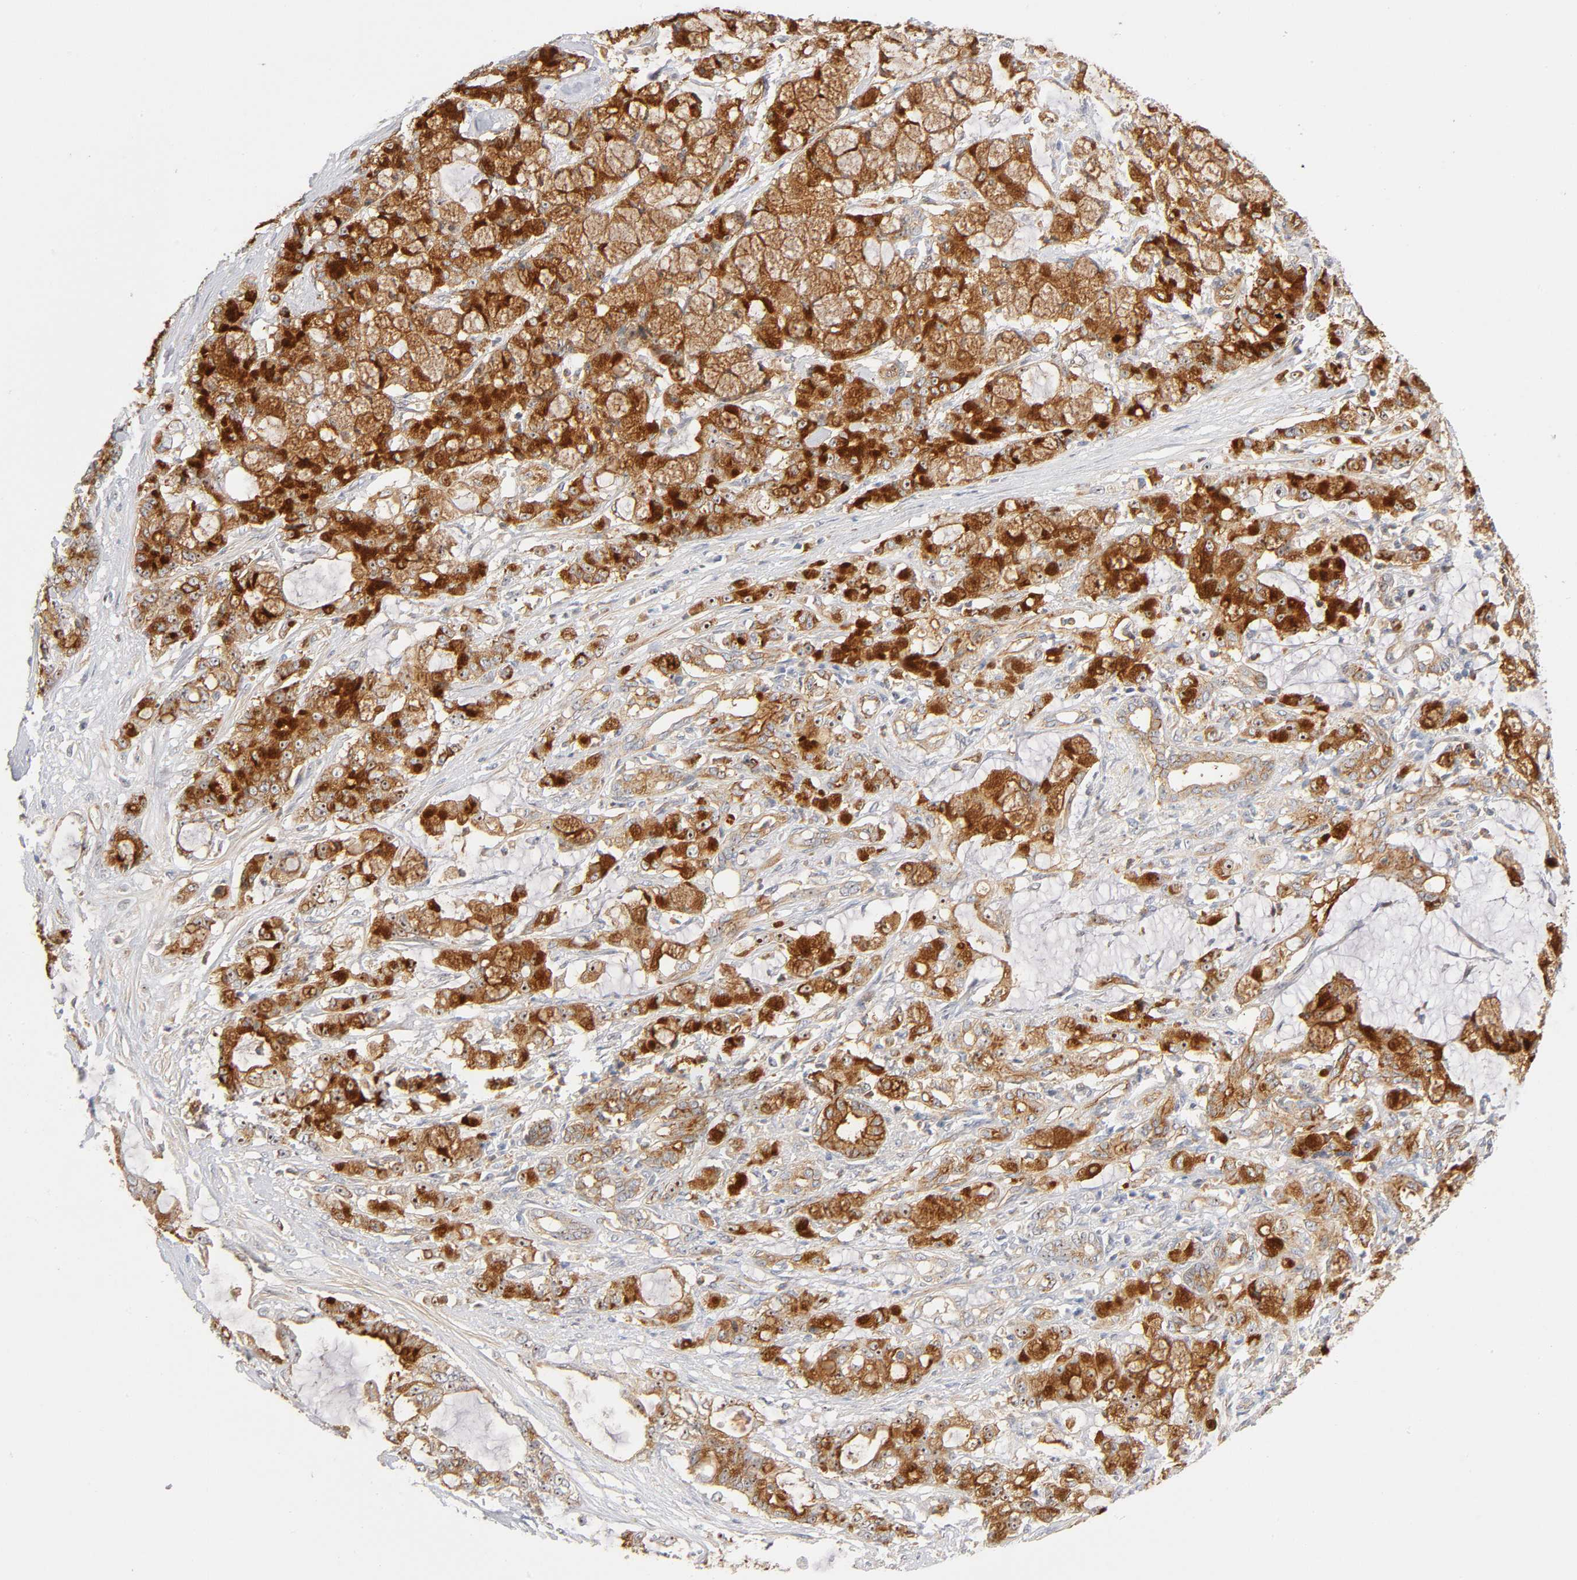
{"staining": {"intensity": "strong", "quantity": ">75%", "location": "cytoplasmic/membranous,nuclear"}, "tissue": "pancreatic cancer", "cell_type": "Tumor cells", "image_type": "cancer", "snomed": [{"axis": "morphology", "description": "Adenocarcinoma, NOS"}, {"axis": "topography", "description": "Pancreas"}], "caption": "Pancreatic cancer (adenocarcinoma) stained with IHC demonstrates strong cytoplasmic/membranous and nuclear positivity in approximately >75% of tumor cells. The staining is performed using DAB brown chromogen to label protein expression. The nuclei are counter-stained blue using hematoxylin.", "gene": "PLD1", "patient": {"sex": "female", "age": 73}}